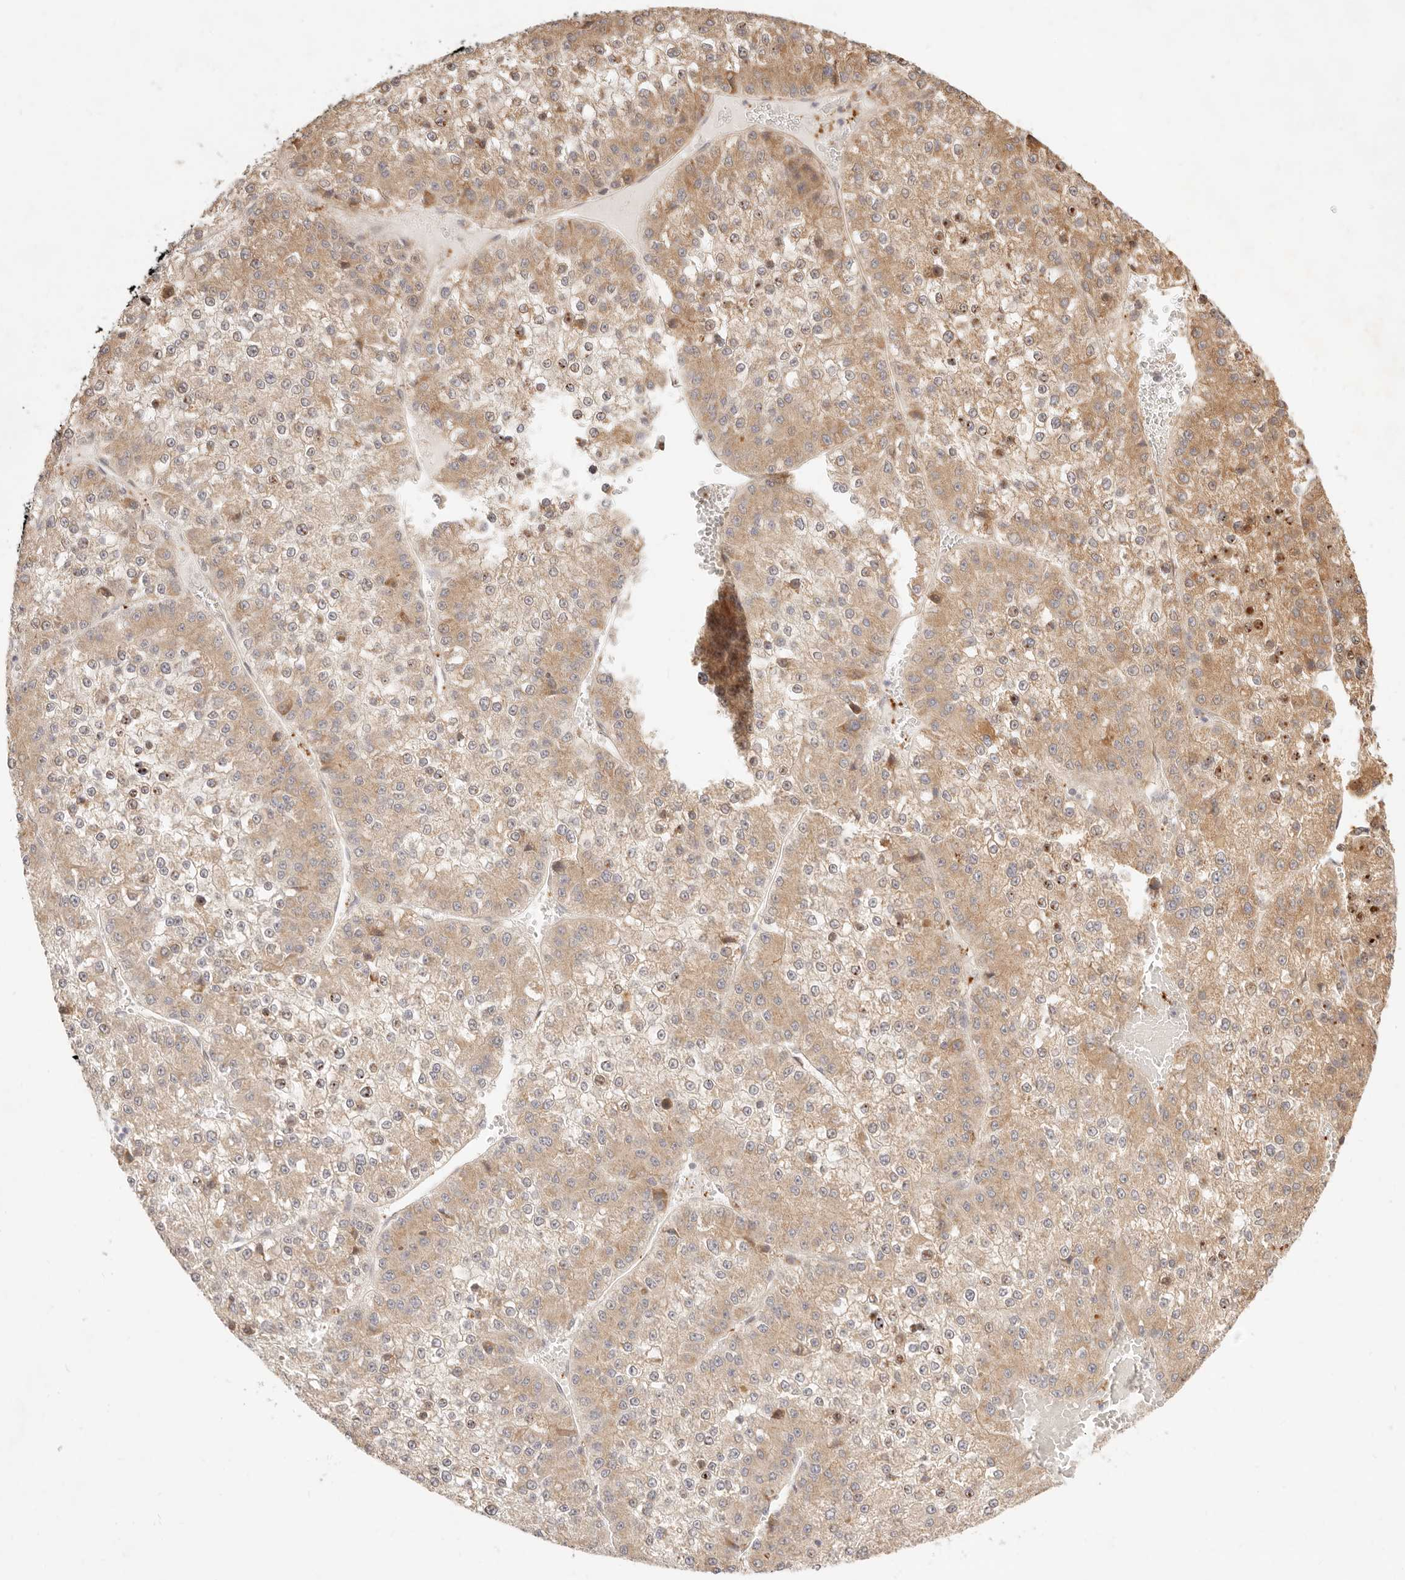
{"staining": {"intensity": "moderate", "quantity": ">75%", "location": "cytoplasmic/membranous"}, "tissue": "liver cancer", "cell_type": "Tumor cells", "image_type": "cancer", "snomed": [{"axis": "morphology", "description": "Carcinoma, Hepatocellular, NOS"}, {"axis": "topography", "description": "Liver"}], "caption": "The photomicrograph shows staining of hepatocellular carcinoma (liver), revealing moderate cytoplasmic/membranous protein staining (brown color) within tumor cells.", "gene": "UBXN10", "patient": {"sex": "female", "age": 73}}